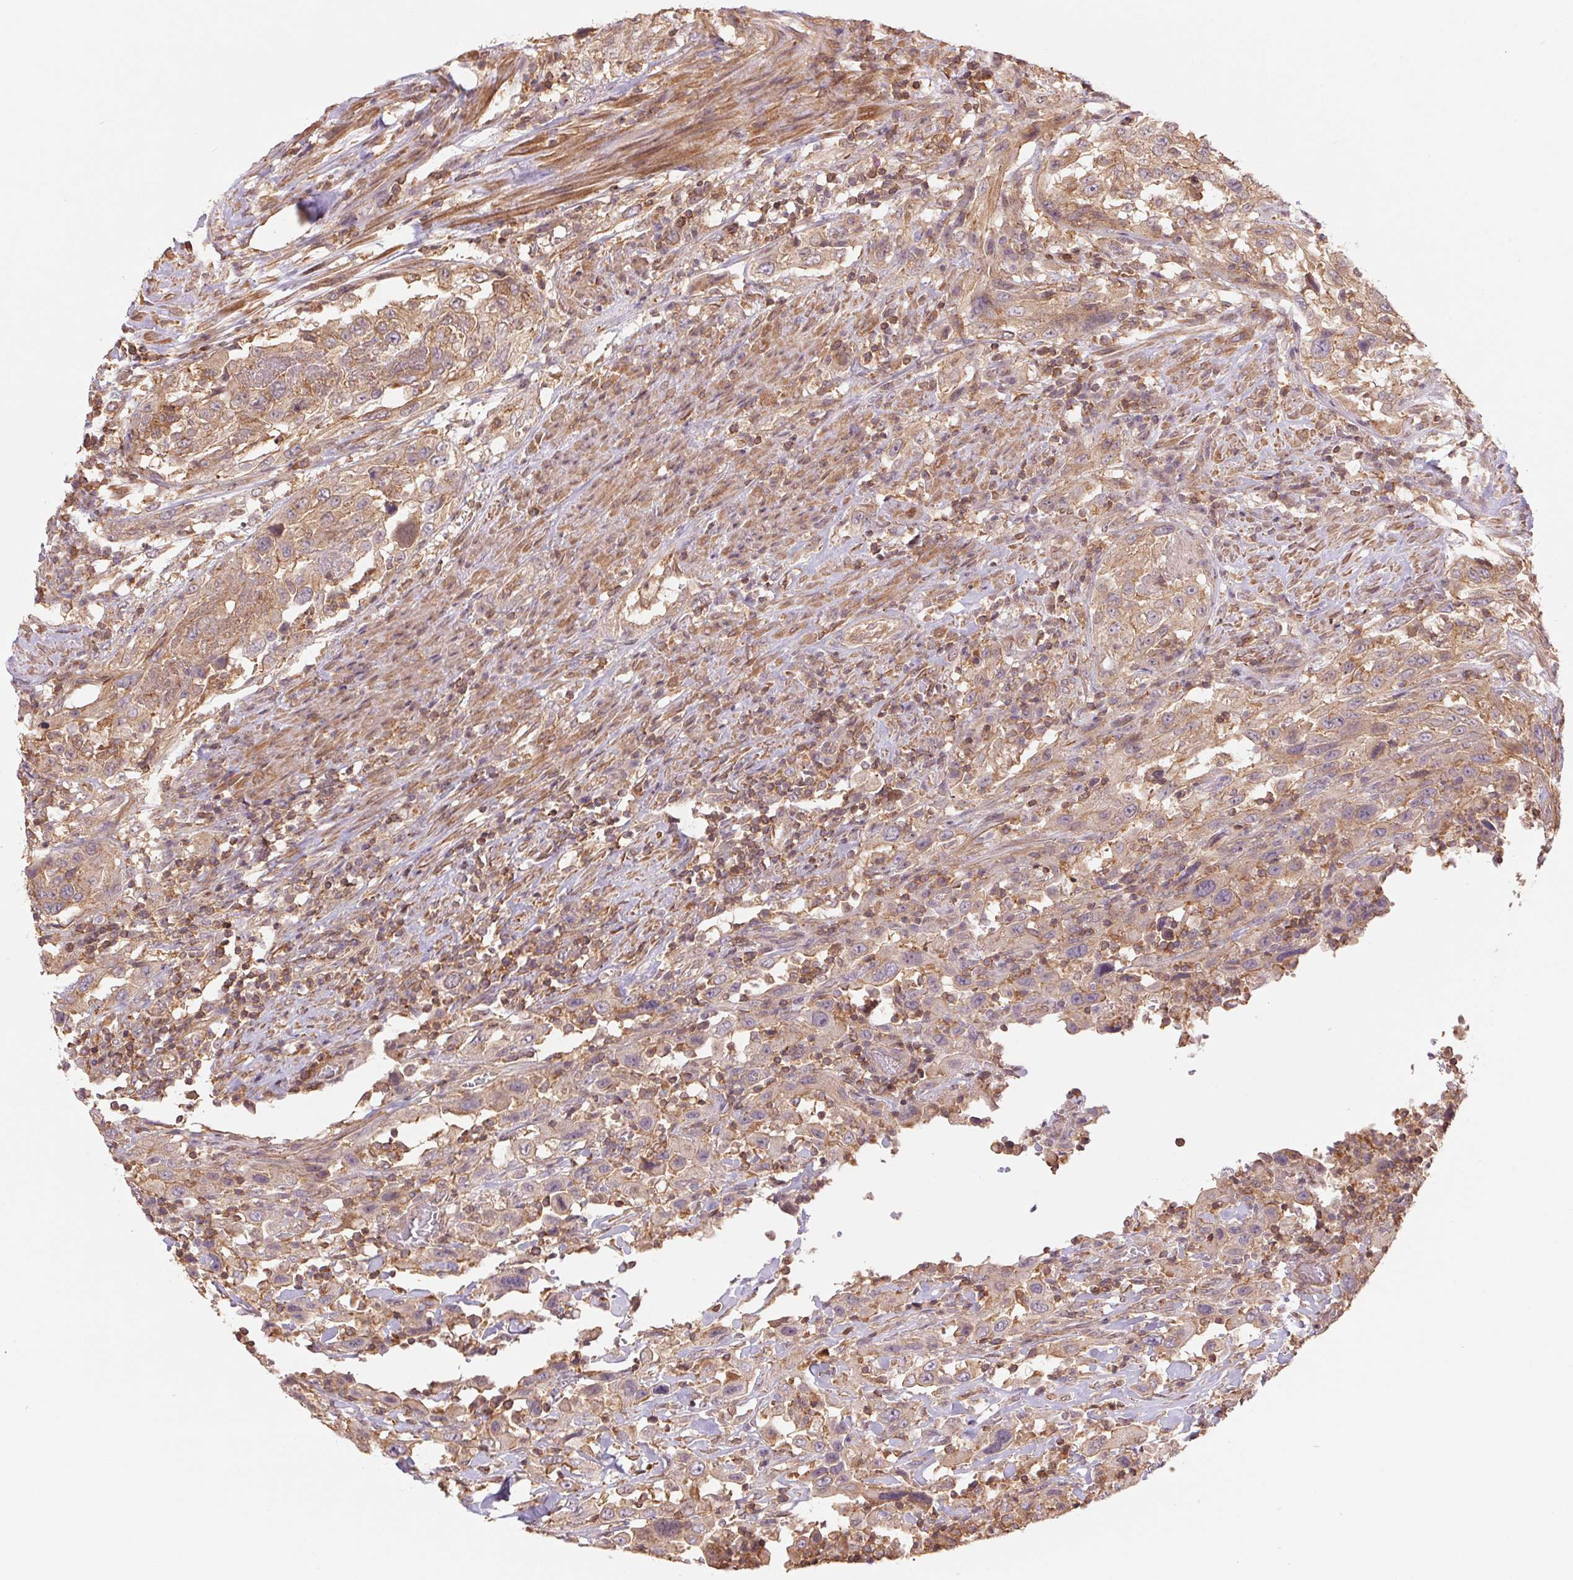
{"staining": {"intensity": "moderate", "quantity": ">75%", "location": "cytoplasmic/membranous"}, "tissue": "urothelial cancer", "cell_type": "Tumor cells", "image_type": "cancer", "snomed": [{"axis": "morphology", "description": "Urothelial carcinoma, High grade"}, {"axis": "topography", "description": "Urinary bladder"}], "caption": "Immunohistochemistry (DAB) staining of urothelial carcinoma (high-grade) reveals moderate cytoplasmic/membranous protein staining in approximately >75% of tumor cells.", "gene": "TUBA3D", "patient": {"sex": "male", "age": 61}}